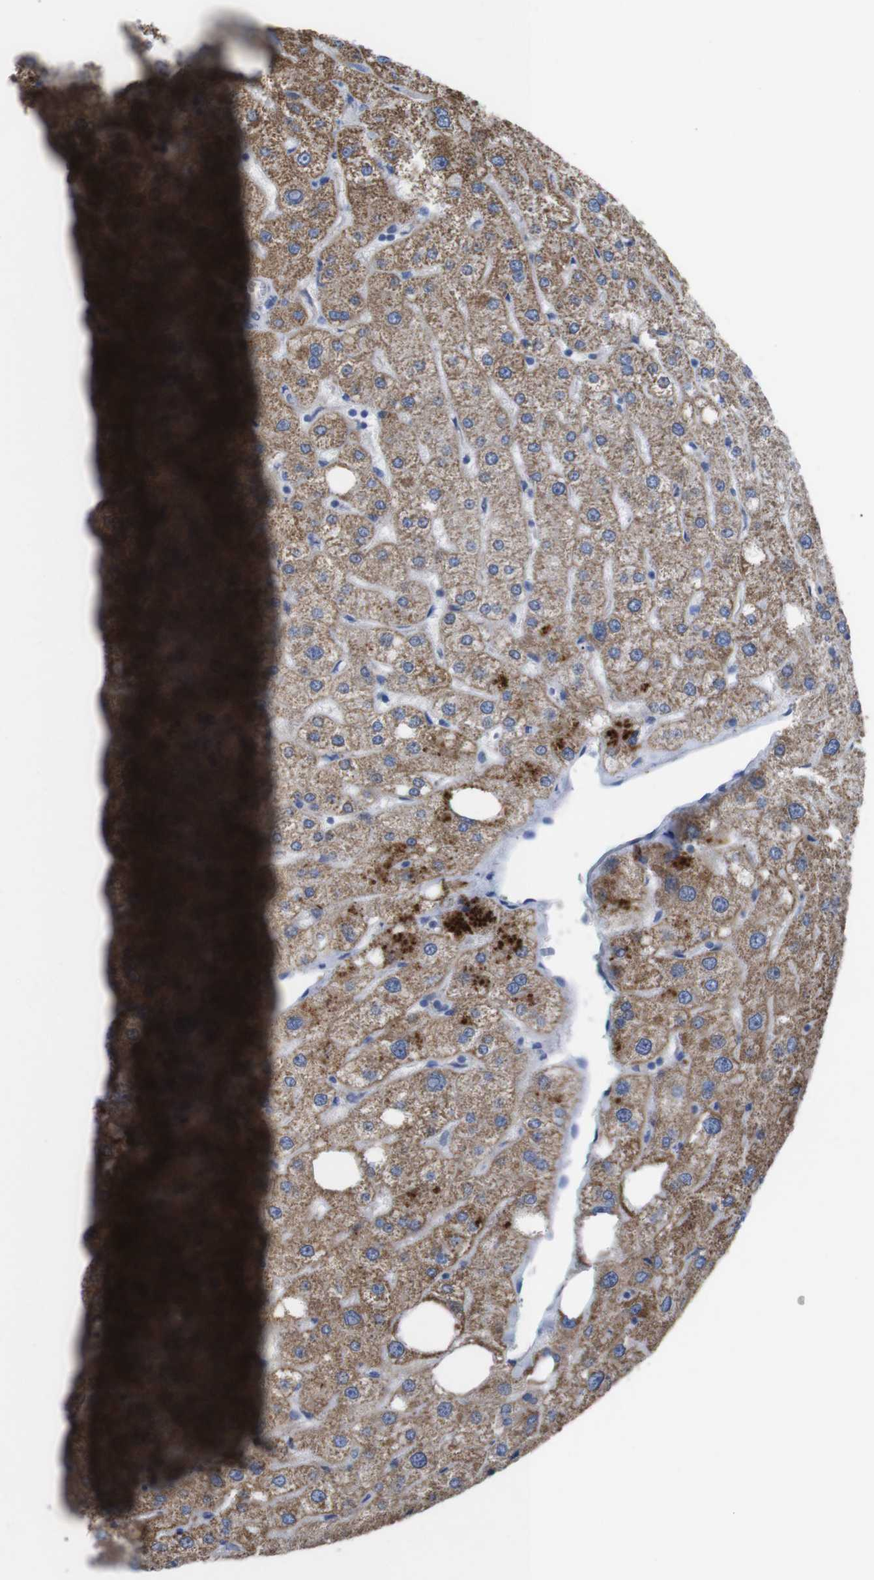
{"staining": {"intensity": "negative", "quantity": "none", "location": "none"}, "tissue": "liver", "cell_type": "Cholangiocytes", "image_type": "normal", "snomed": [{"axis": "morphology", "description": "Normal tissue, NOS"}, {"axis": "topography", "description": "Liver"}], "caption": "Cholangiocytes are negative for protein expression in benign human liver. The staining was performed using DAB (3,3'-diaminobenzidine) to visualize the protein expression in brown, while the nuclei were stained in blue with hematoxylin (Magnification: 20x).", "gene": "GJB2", "patient": {"sex": "male", "age": 73}}